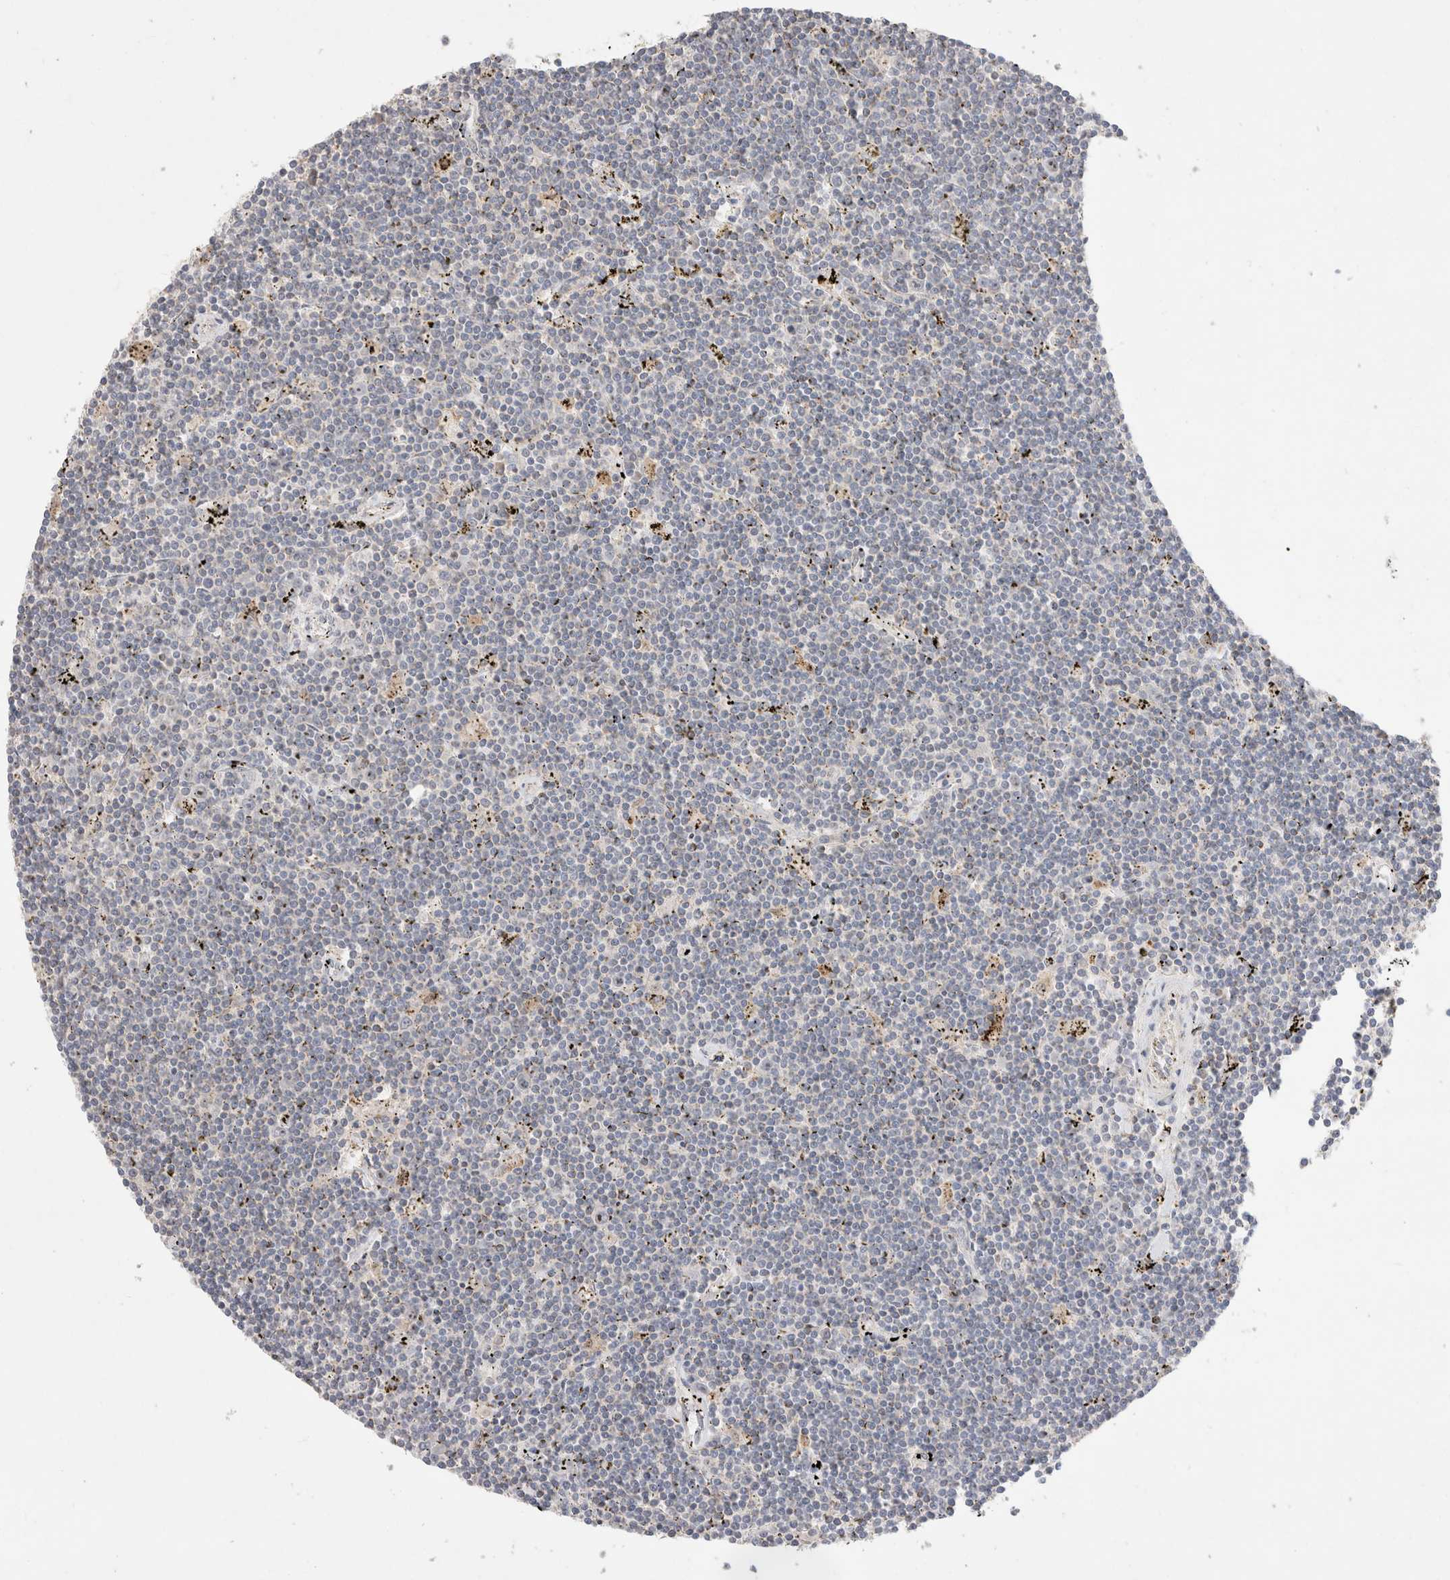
{"staining": {"intensity": "negative", "quantity": "none", "location": "none"}, "tissue": "lymphoma", "cell_type": "Tumor cells", "image_type": "cancer", "snomed": [{"axis": "morphology", "description": "Malignant lymphoma, non-Hodgkin's type, Low grade"}, {"axis": "topography", "description": "Spleen"}], "caption": "Histopathology image shows no protein staining in tumor cells of malignant lymphoma, non-Hodgkin's type (low-grade) tissue.", "gene": "CHADL", "patient": {"sex": "male", "age": 76}}